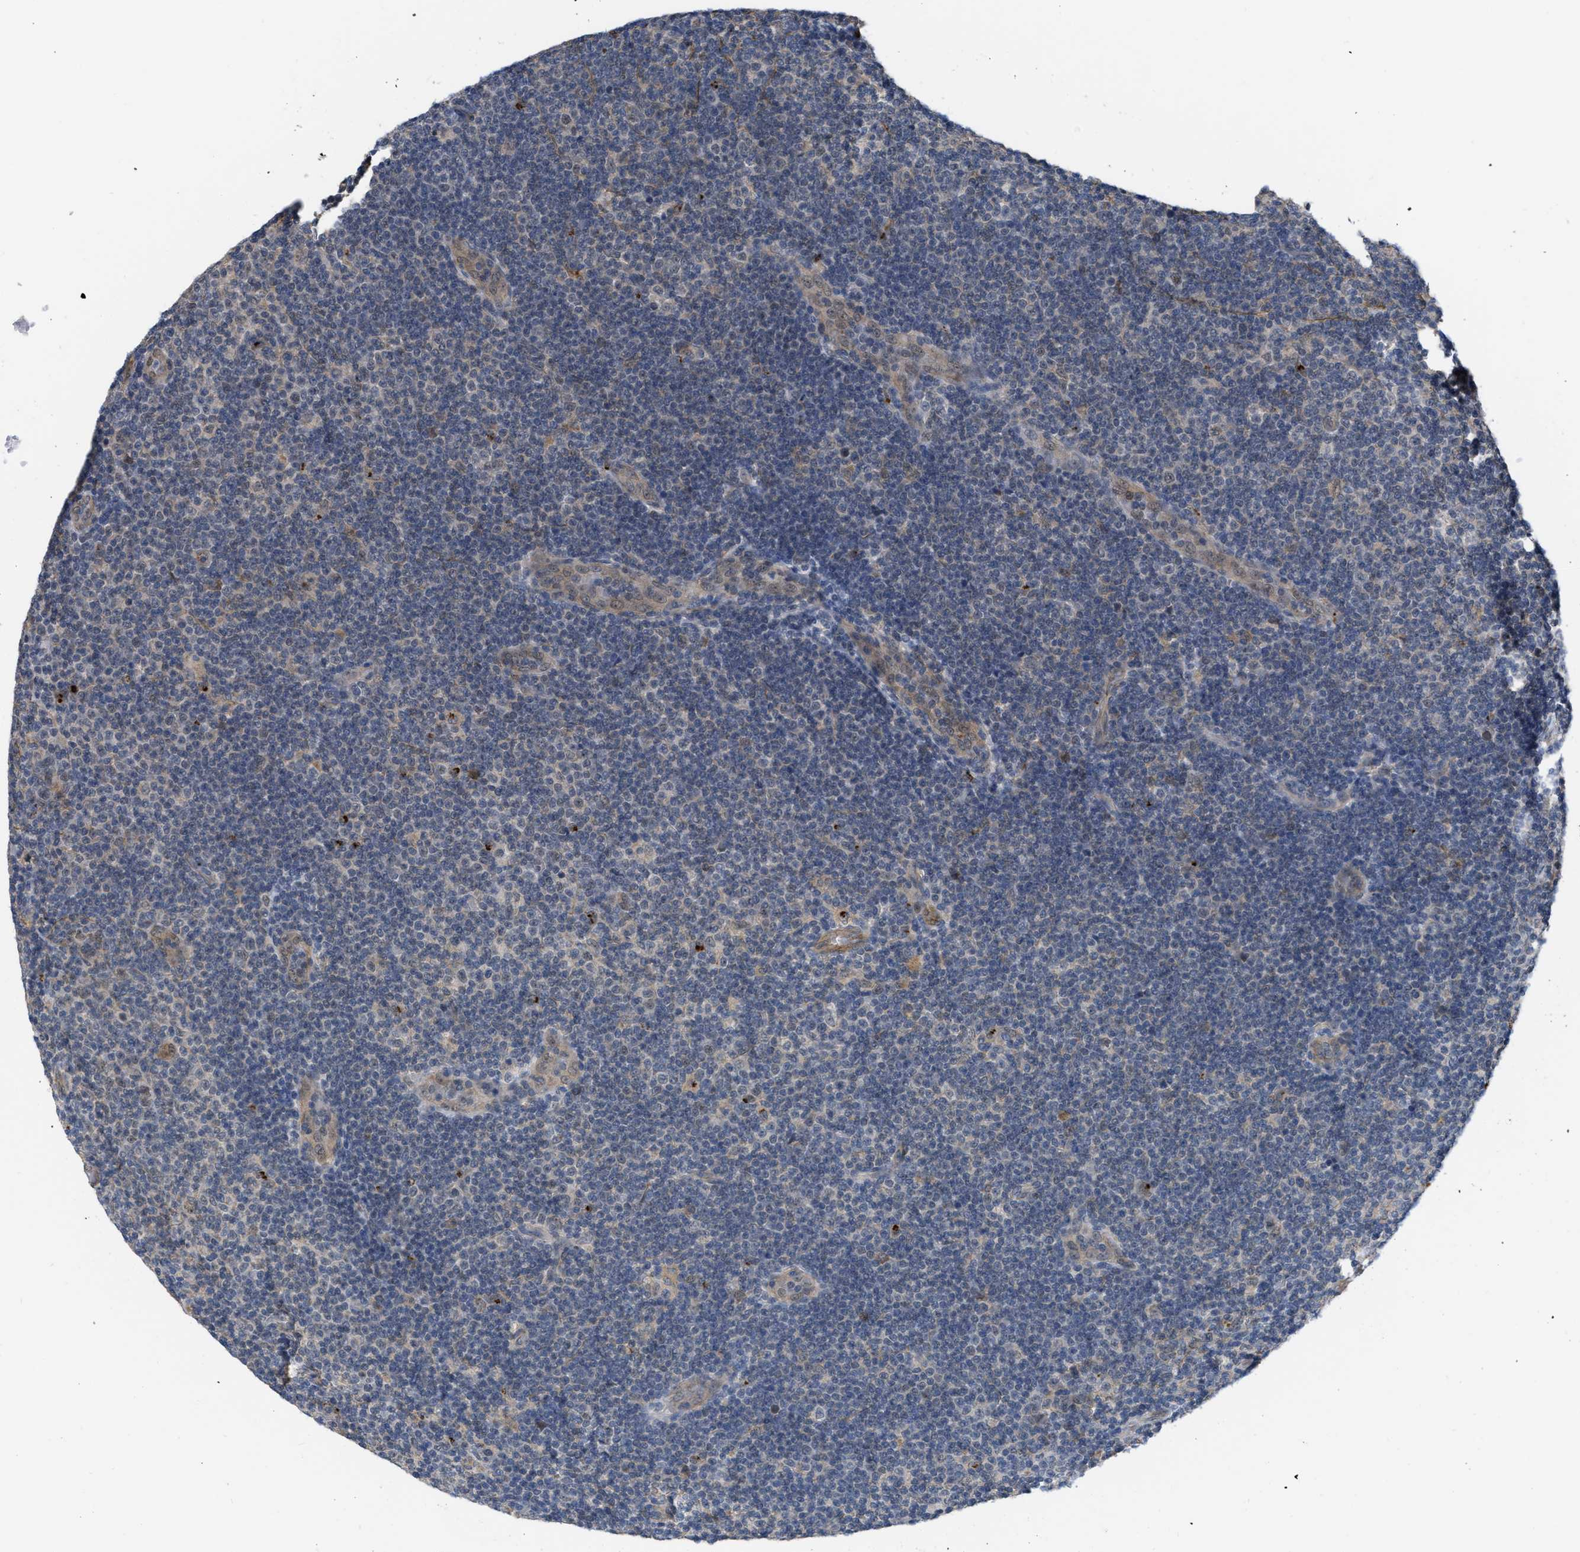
{"staining": {"intensity": "negative", "quantity": "none", "location": "none"}, "tissue": "lymphoma", "cell_type": "Tumor cells", "image_type": "cancer", "snomed": [{"axis": "morphology", "description": "Malignant lymphoma, non-Hodgkin's type, Low grade"}, {"axis": "topography", "description": "Lymph node"}], "caption": "The immunohistochemistry (IHC) histopathology image has no significant positivity in tumor cells of low-grade malignant lymphoma, non-Hodgkin's type tissue.", "gene": "NAPEPLD", "patient": {"sex": "male", "age": 83}}